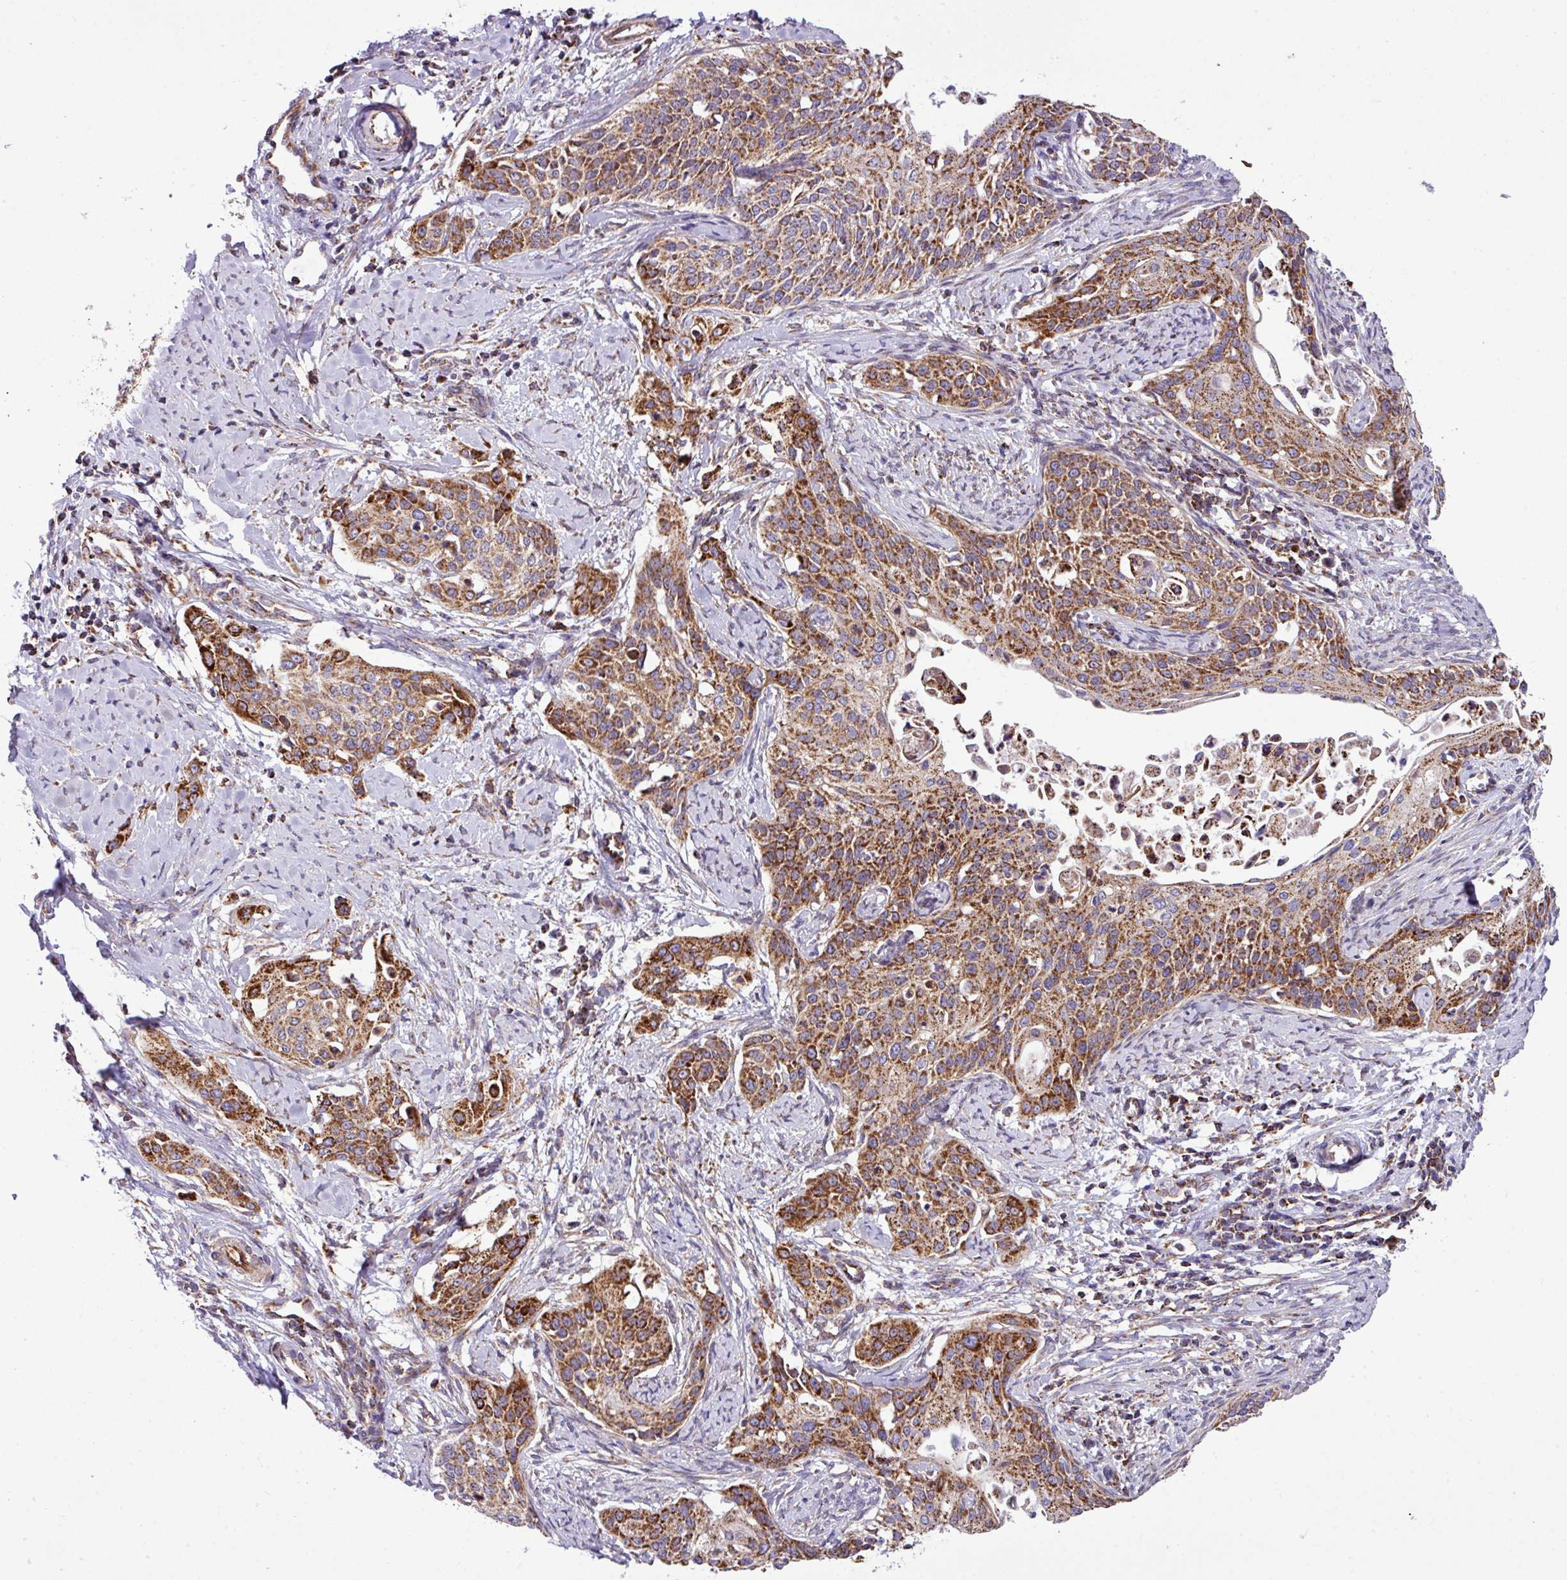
{"staining": {"intensity": "moderate", "quantity": ">75%", "location": "cytoplasmic/membranous"}, "tissue": "cervical cancer", "cell_type": "Tumor cells", "image_type": "cancer", "snomed": [{"axis": "morphology", "description": "Squamous cell carcinoma, NOS"}, {"axis": "topography", "description": "Cervix"}], "caption": "Immunohistochemistry photomicrograph of cervical cancer (squamous cell carcinoma) stained for a protein (brown), which displays medium levels of moderate cytoplasmic/membranous staining in approximately >75% of tumor cells.", "gene": "ZNF569", "patient": {"sex": "female", "age": 44}}